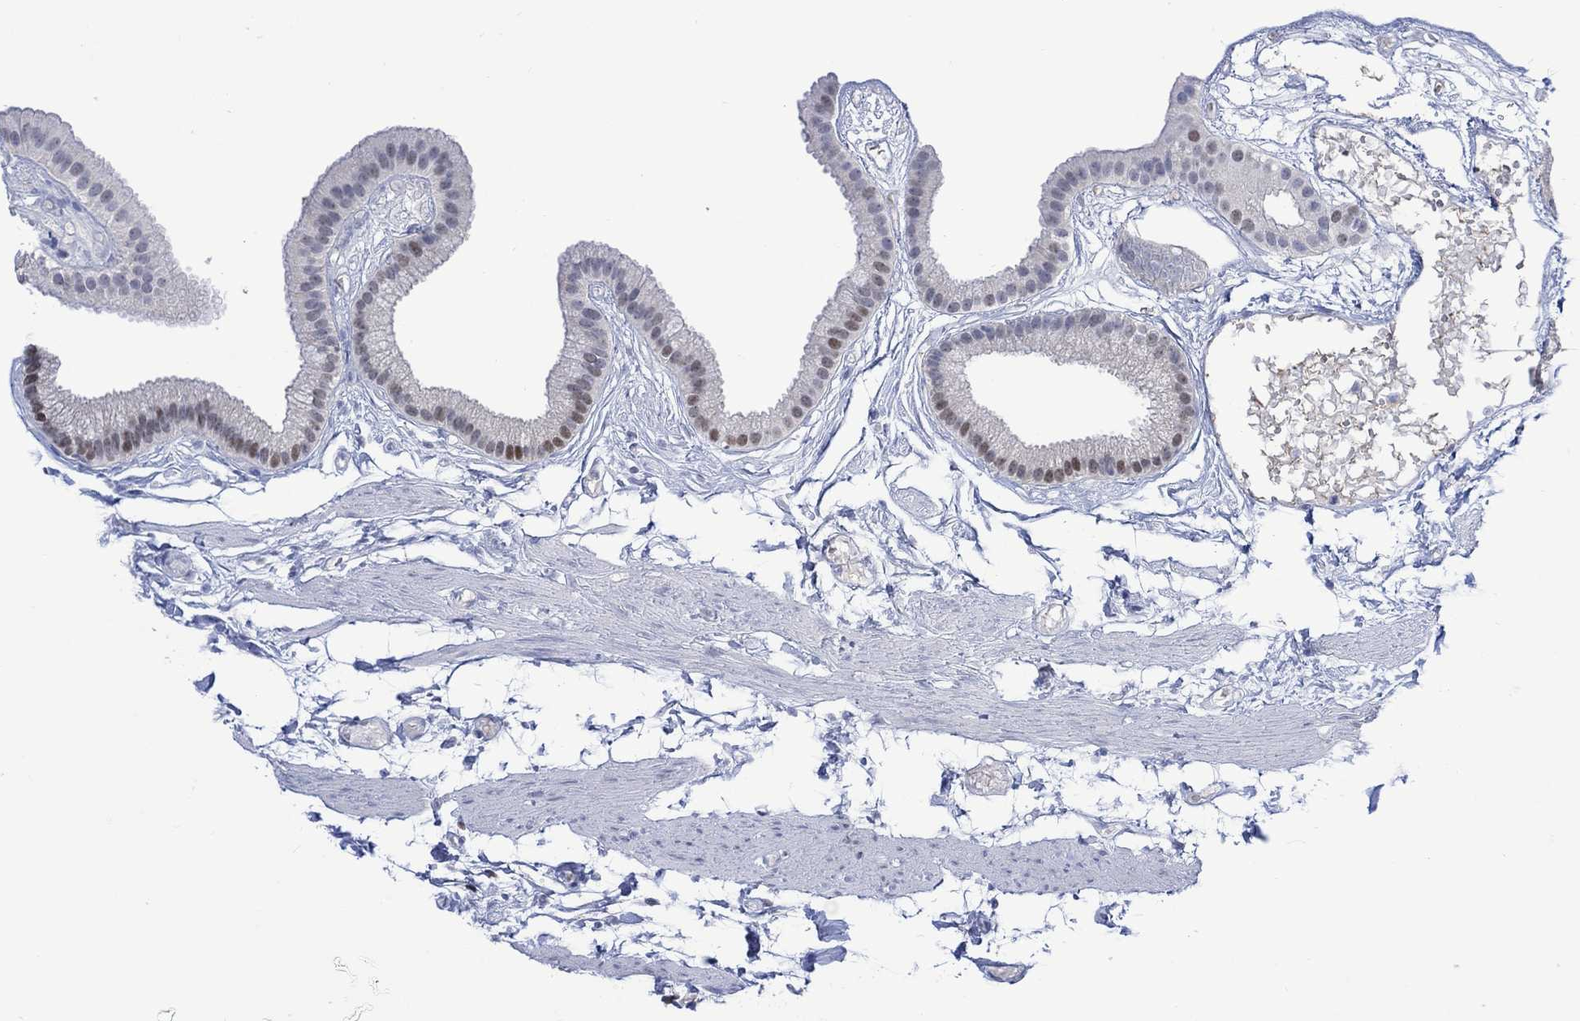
{"staining": {"intensity": "strong", "quantity": "<25%", "location": "nuclear"}, "tissue": "gallbladder", "cell_type": "Glandular cells", "image_type": "normal", "snomed": [{"axis": "morphology", "description": "Normal tissue, NOS"}, {"axis": "topography", "description": "Gallbladder"}], "caption": "A high-resolution photomicrograph shows immunohistochemistry staining of normal gallbladder, which exhibits strong nuclear expression in about <25% of glandular cells. The protein of interest is shown in brown color, while the nuclei are stained blue.", "gene": "RAD54L2", "patient": {"sex": "female", "age": 45}}